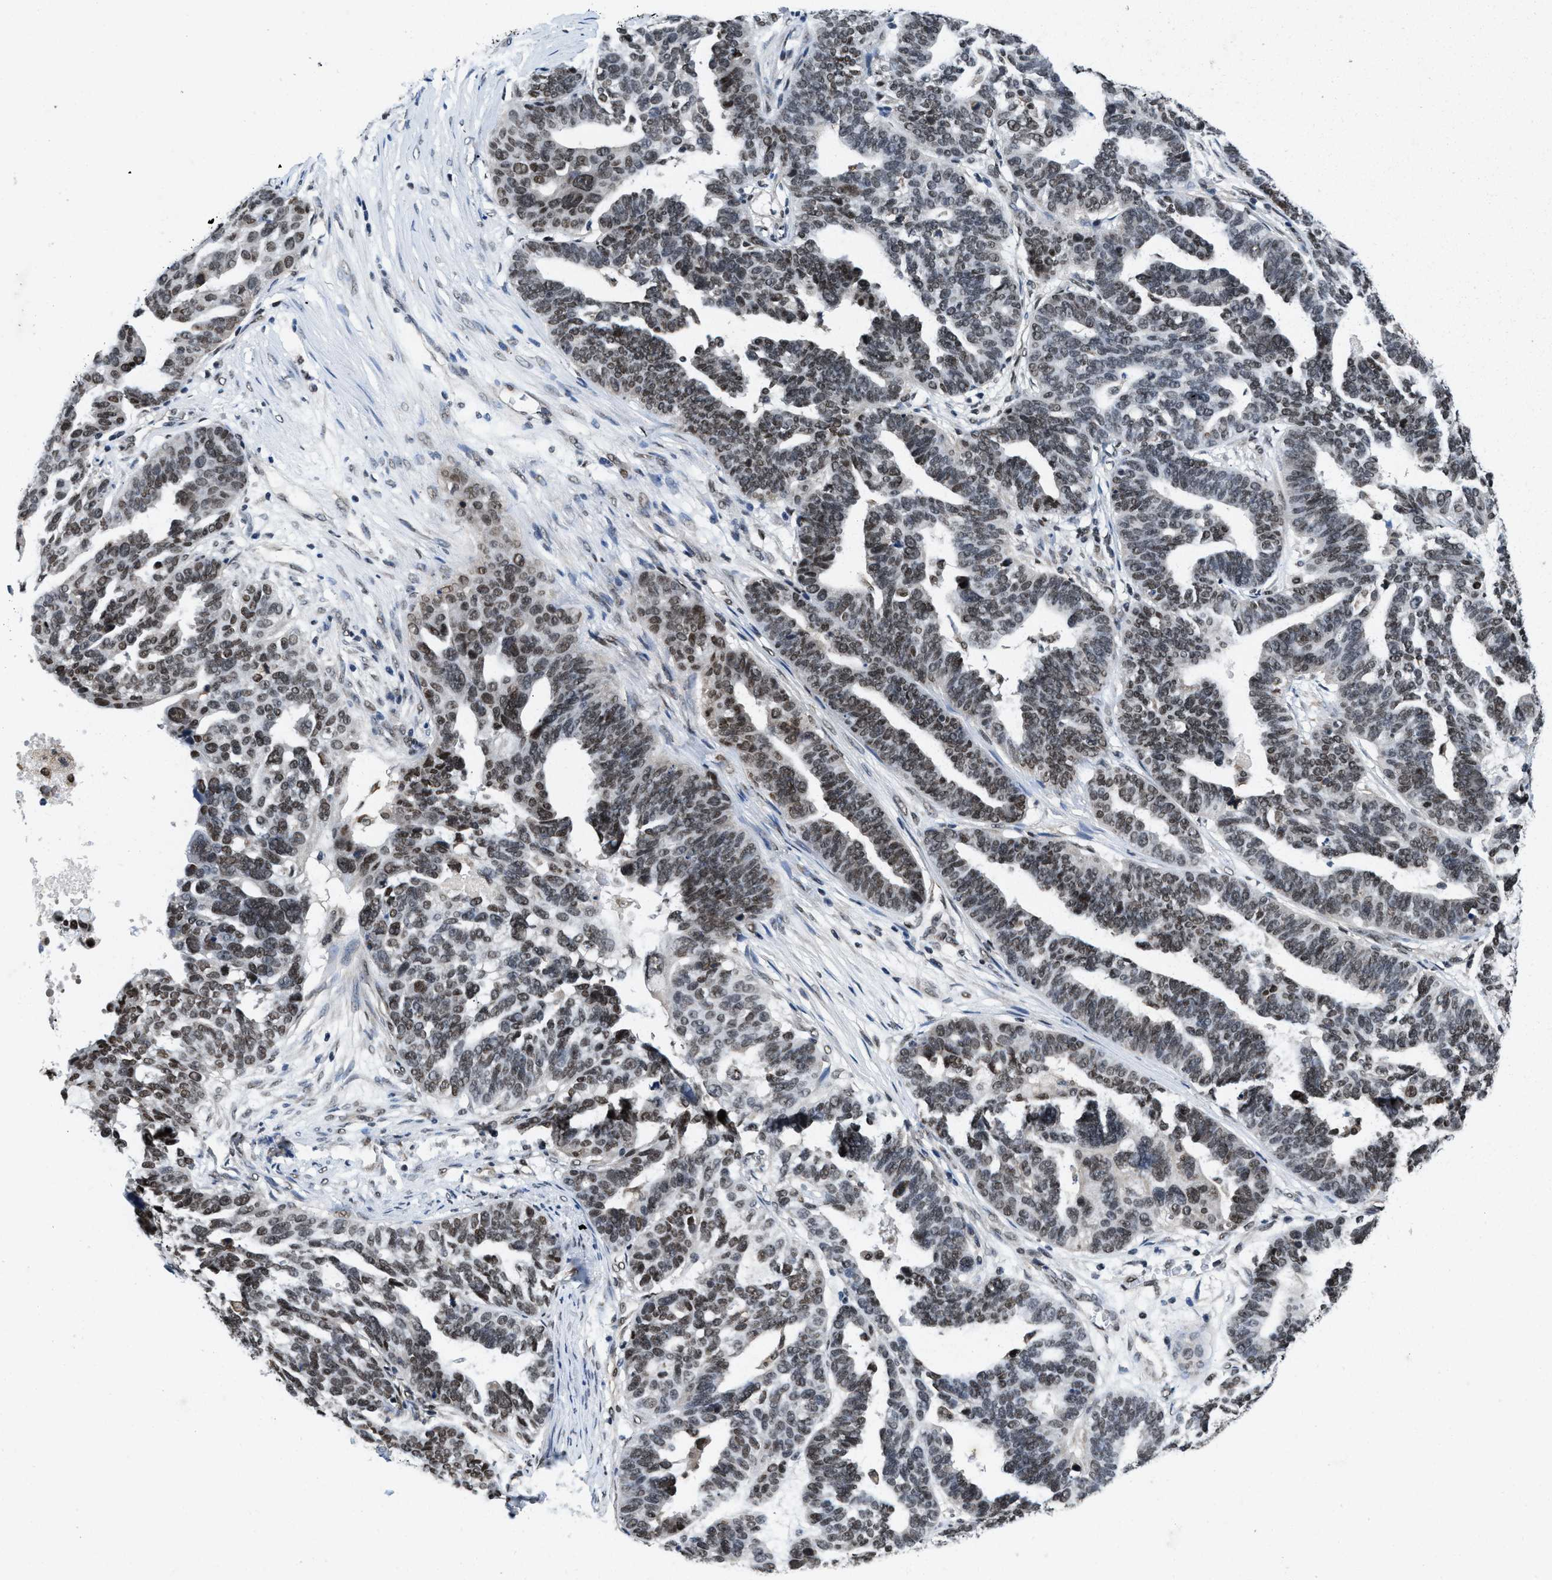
{"staining": {"intensity": "moderate", "quantity": "<25%", "location": "nuclear"}, "tissue": "ovarian cancer", "cell_type": "Tumor cells", "image_type": "cancer", "snomed": [{"axis": "morphology", "description": "Cystadenocarcinoma, serous, NOS"}, {"axis": "topography", "description": "Ovary"}], "caption": "Immunohistochemical staining of ovarian serous cystadenocarcinoma displays low levels of moderate nuclear expression in about <25% of tumor cells.", "gene": "SAFB", "patient": {"sex": "female", "age": 59}}